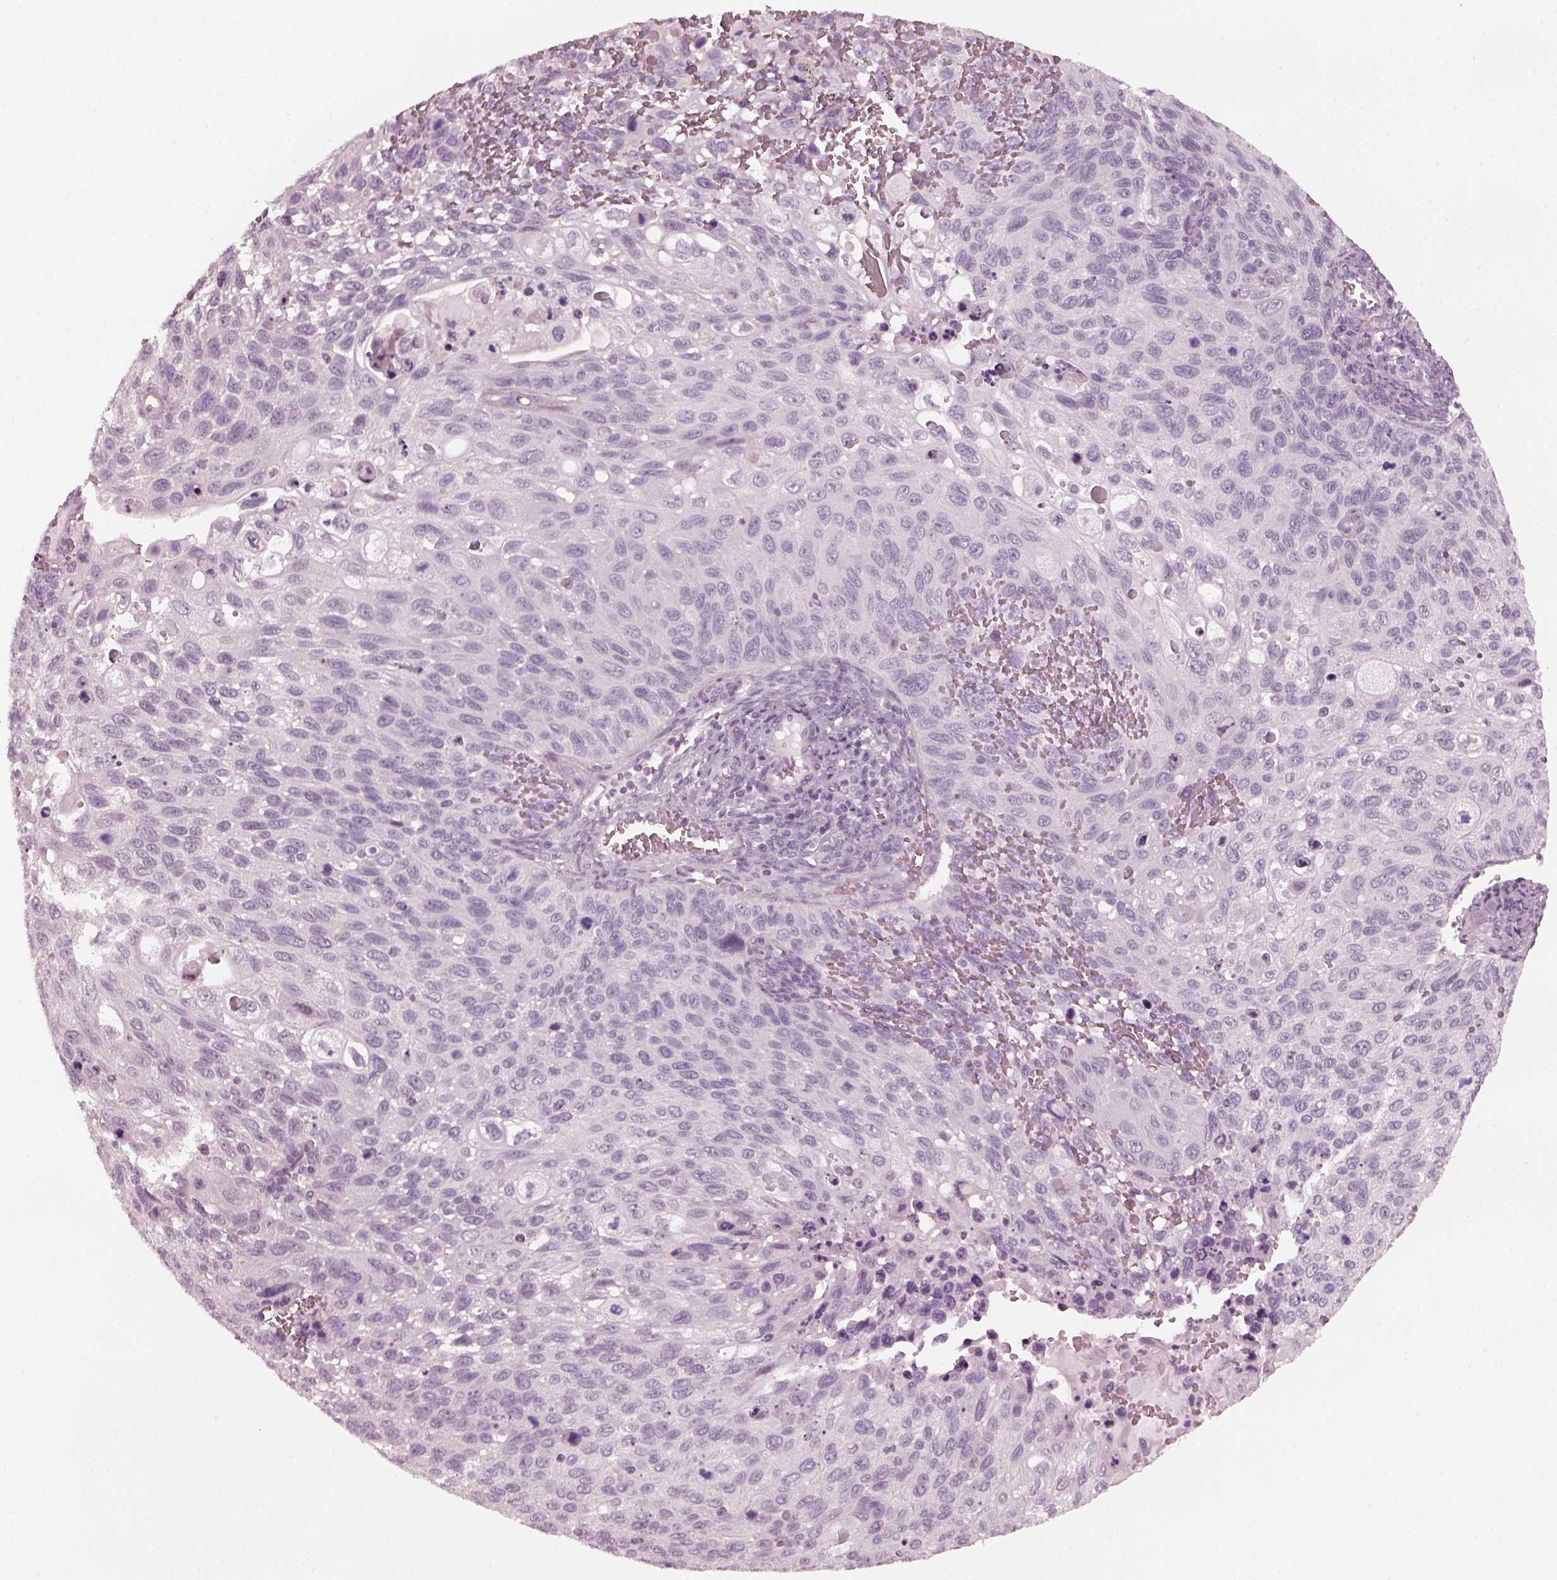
{"staining": {"intensity": "negative", "quantity": "none", "location": "none"}, "tissue": "cervical cancer", "cell_type": "Tumor cells", "image_type": "cancer", "snomed": [{"axis": "morphology", "description": "Squamous cell carcinoma, NOS"}, {"axis": "topography", "description": "Cervix"}], "caption": "Cervical cancer (squamous cell carcinoma) was stained to show a protein in brown. There is no significant staining in tumor cells.", "gene": "CRYBA2", "patient": {"sex": "female", "age": 70}}